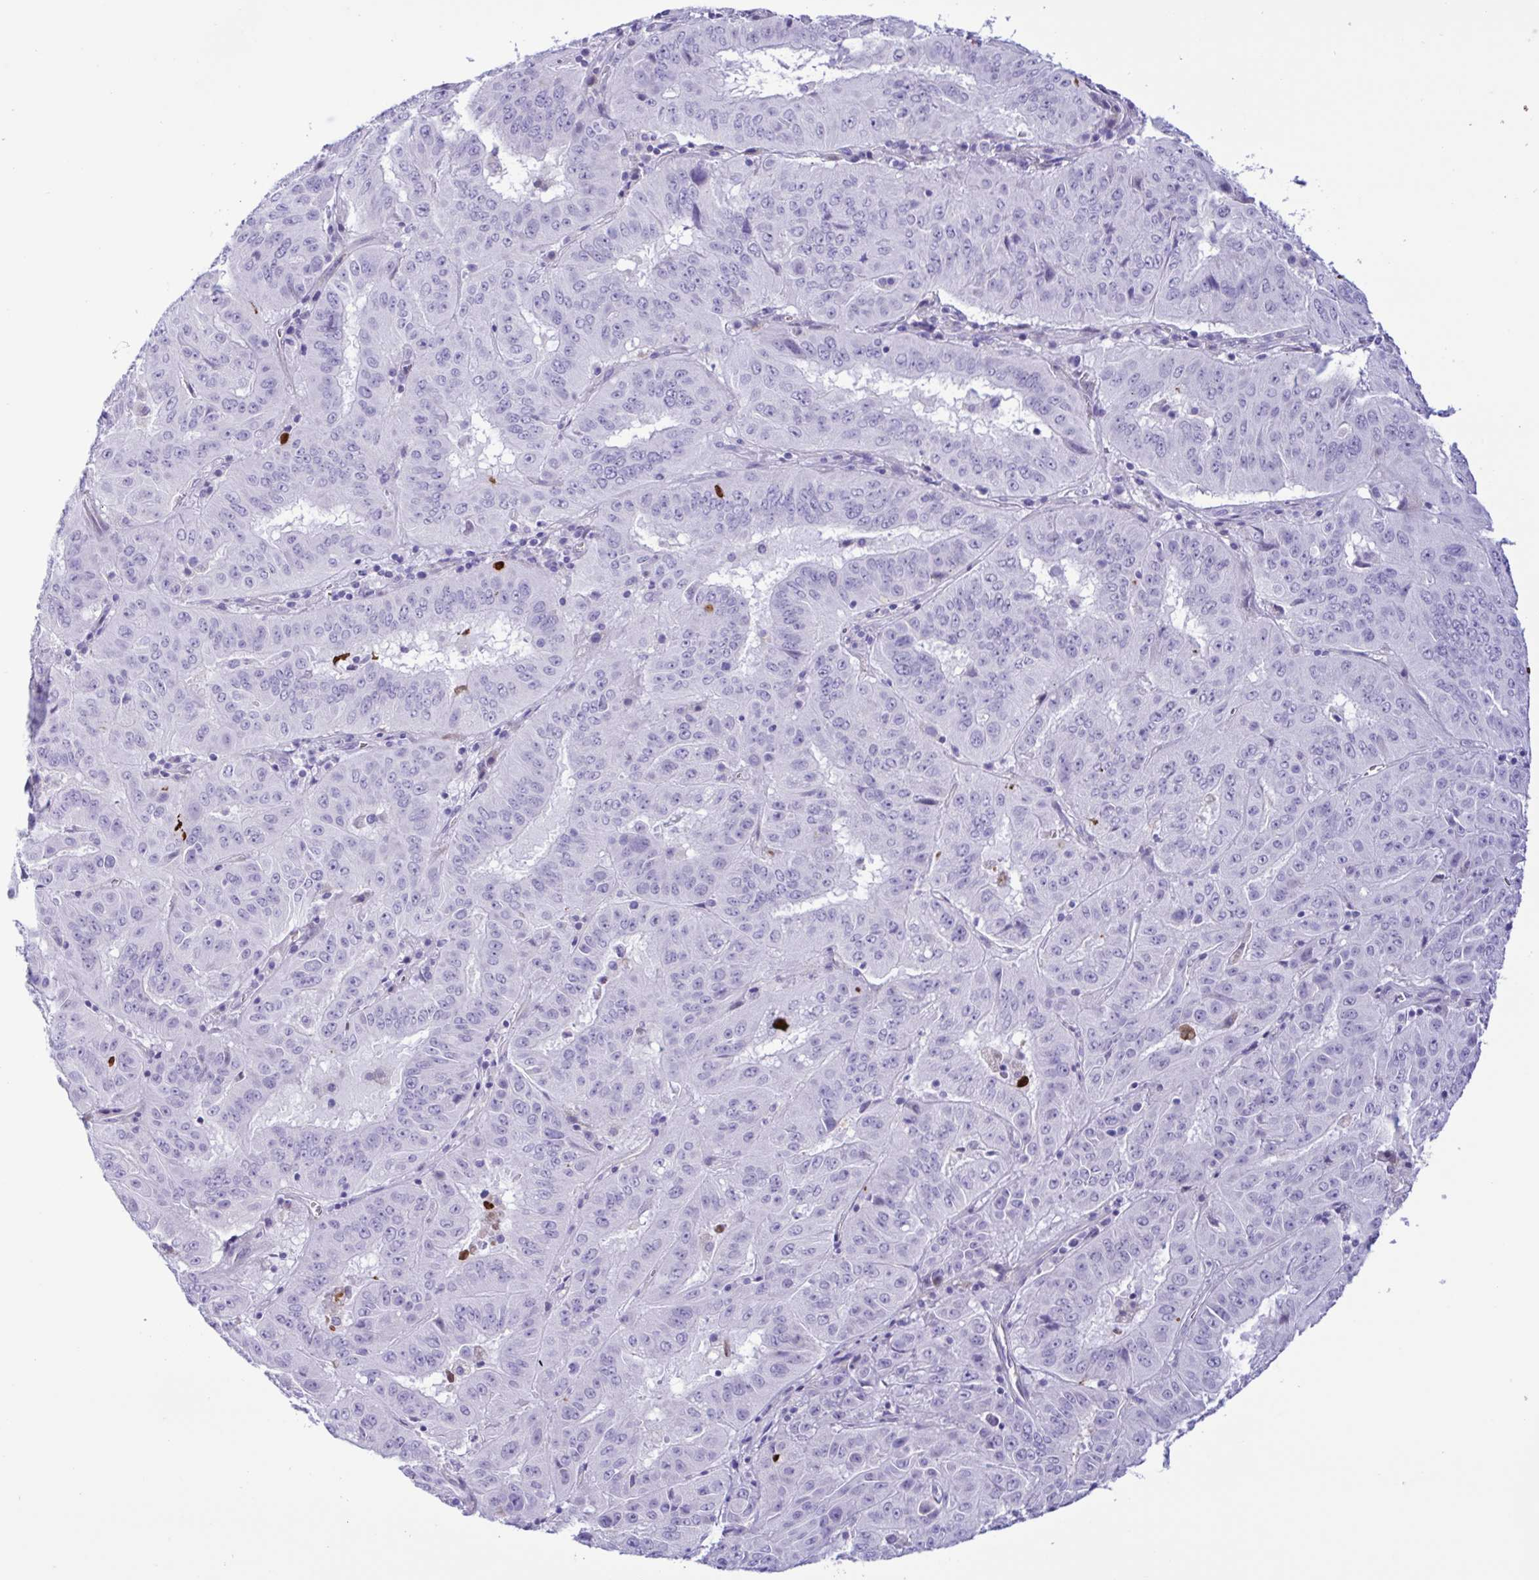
{"staining": {"intensity": "negative", "quantity": "none", "location": "none"}, "tissue": "pancreatic cancer", "cell_type": "Tumor cells", "image_type": "cancer", "snomed": [{"axis": "morphology", "description": "Adenocarcinoma, NOS"}, {"axis": "topography", "description": "Pancreas"}], "caption": "DAB immunohistochemical staining of pancreatic cancer shows no significant staining in tumor cells.", "gene": "SREBF1", "patient": {"sex": "male", "age": 63}}